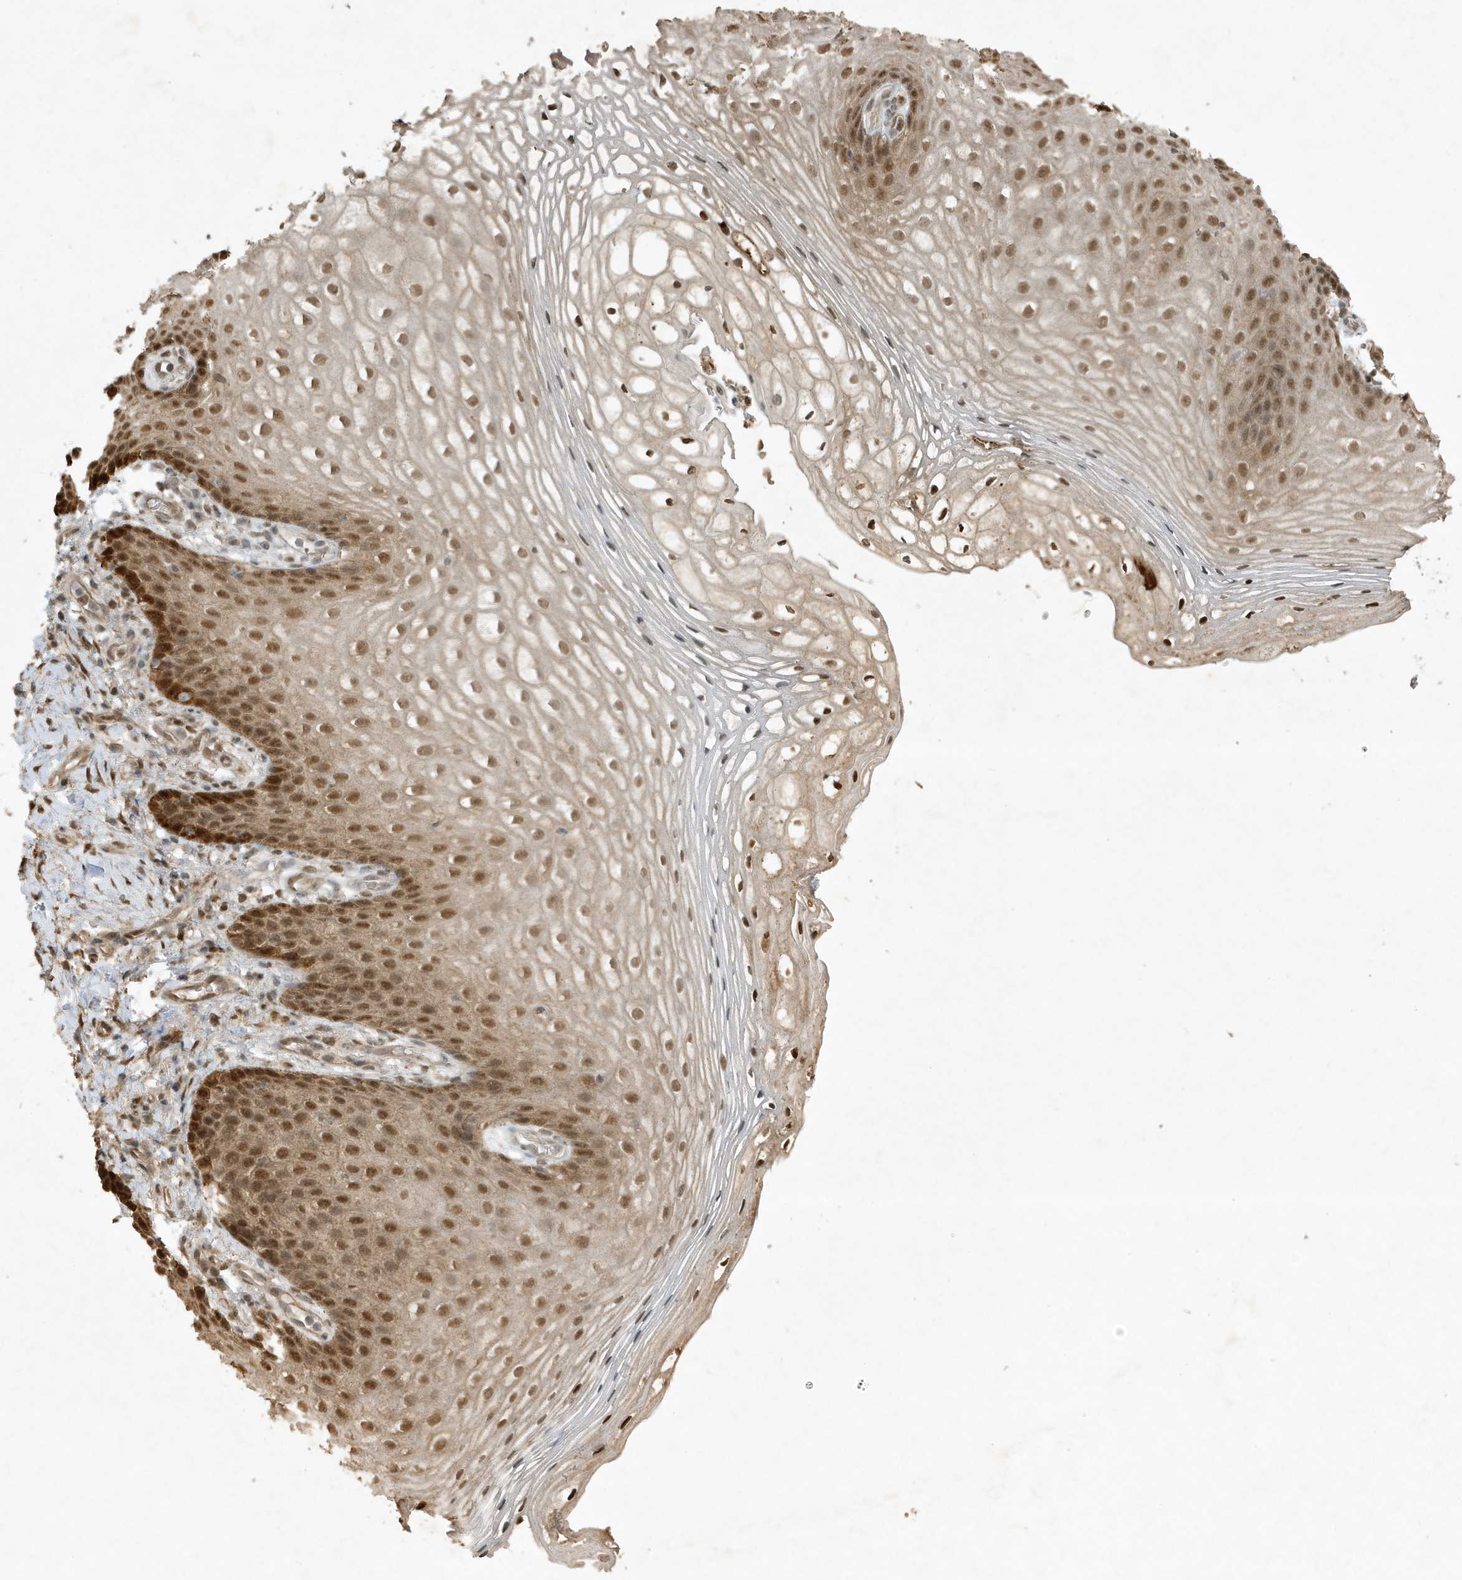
{"staining": {"intensity": "strong", "quantity": ">75%", "location": "nuclear"}, "tissue": "vagina", "cell_type": "Squamous epithelial cells", "image_type": "normal", "snomed": [{"axis": "morphology", "description": "Normal tissue, NOS"}, {"axis": "topography", "description": "Vagina"}], "caption": "A brown stain shows strong nuclear staining of a protein in squamous epithelial cells of unremarkable human vagina.", "gene": "HSPA1A", "patient": {"sex": "female", "age": 60}}